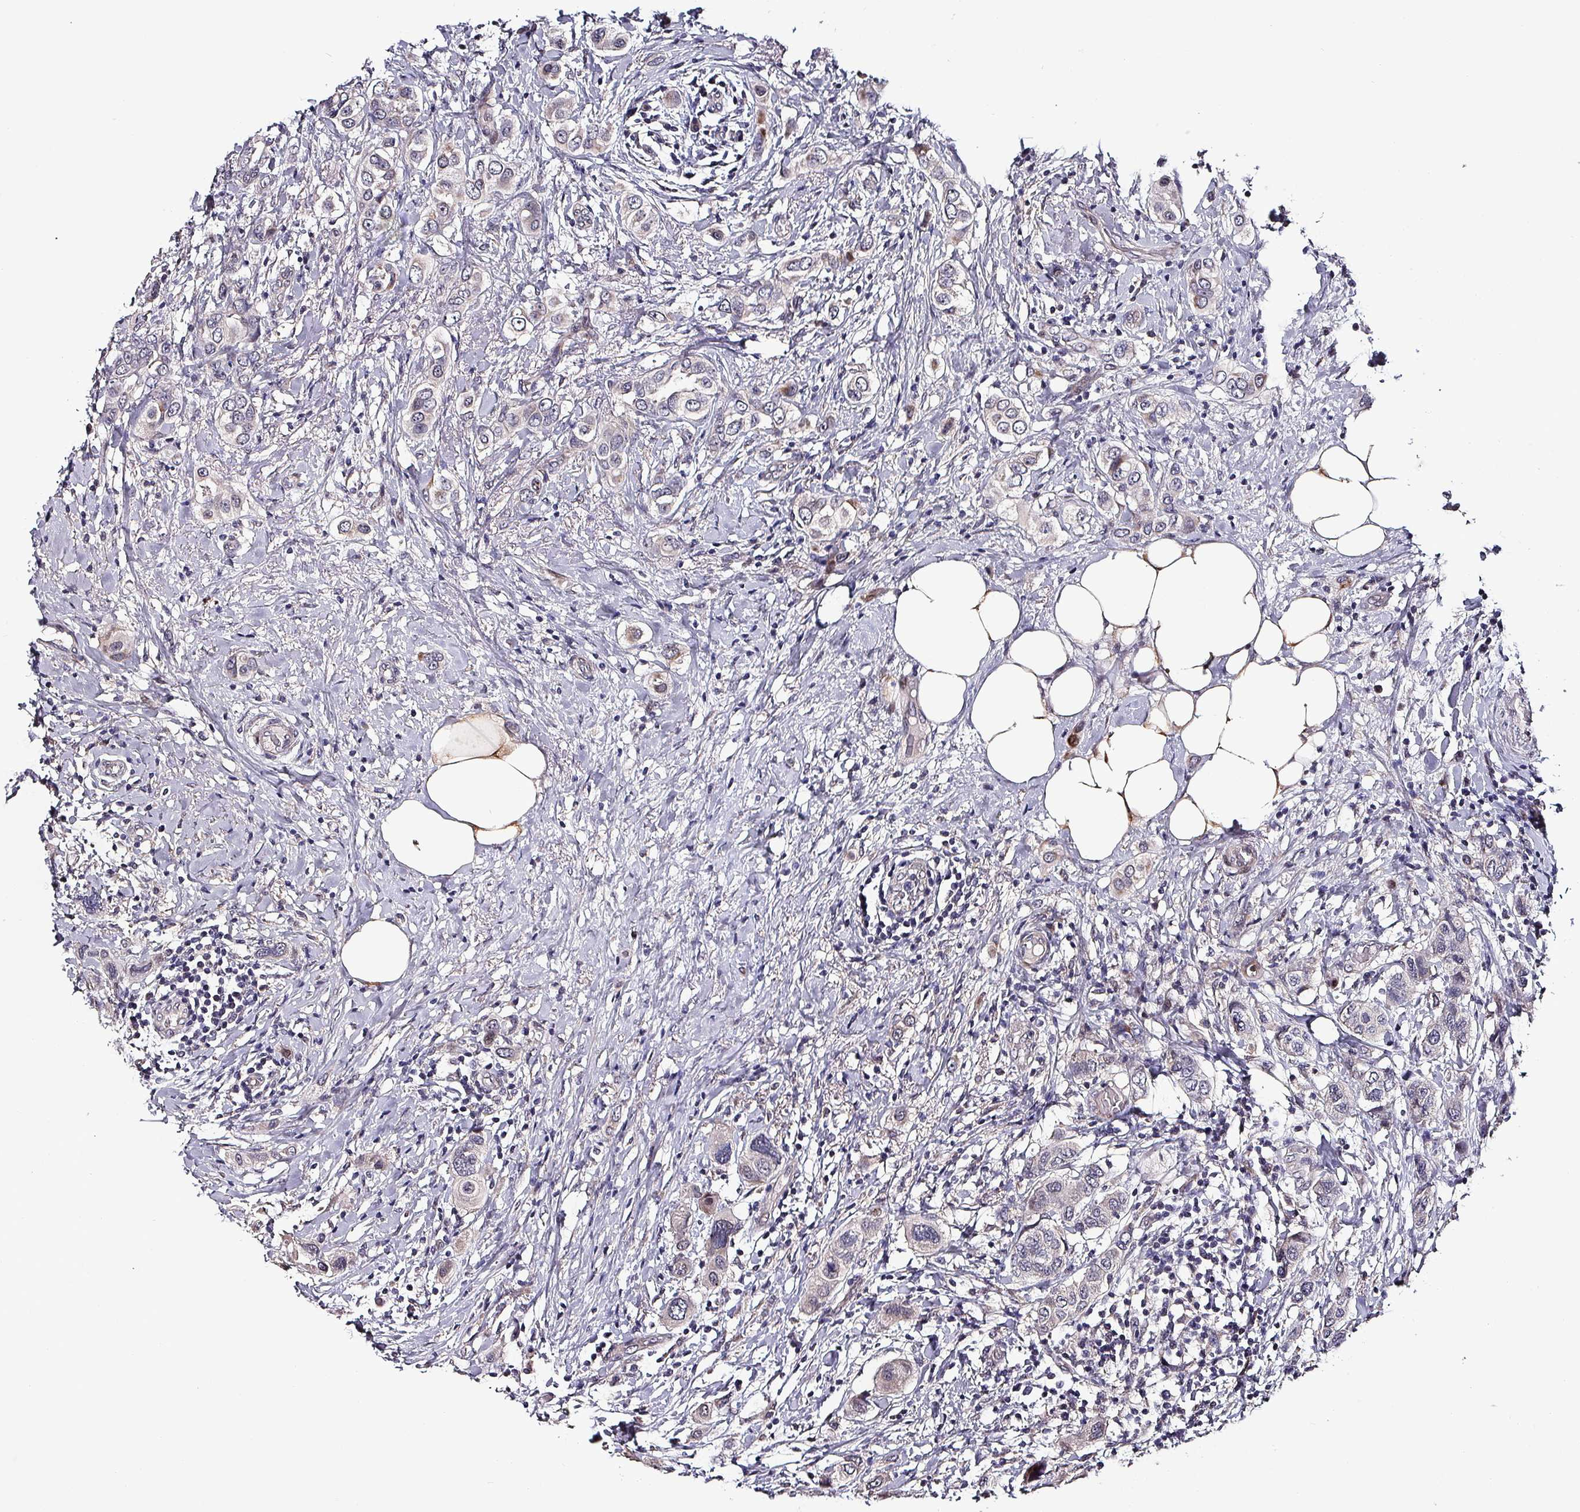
{"staining": {"intensity": "weak", "quantity": "<25%", "location": "cytoplasmic/membranous"}, "tissue": "breast cancer", "cell_type": "Tumor cells", "image_type": "cancer", "snomed": [{"axis": "morphology", "description": "Lobular carcinoma"}, {"axis": "topography", "description": "Breast"}], "caption": "Breast cancer was stained to show a protein in brown. There is no significant staining in tumor cells.", "gene": "GRAPL", "patient": {"sex": "female", "age": 51}}